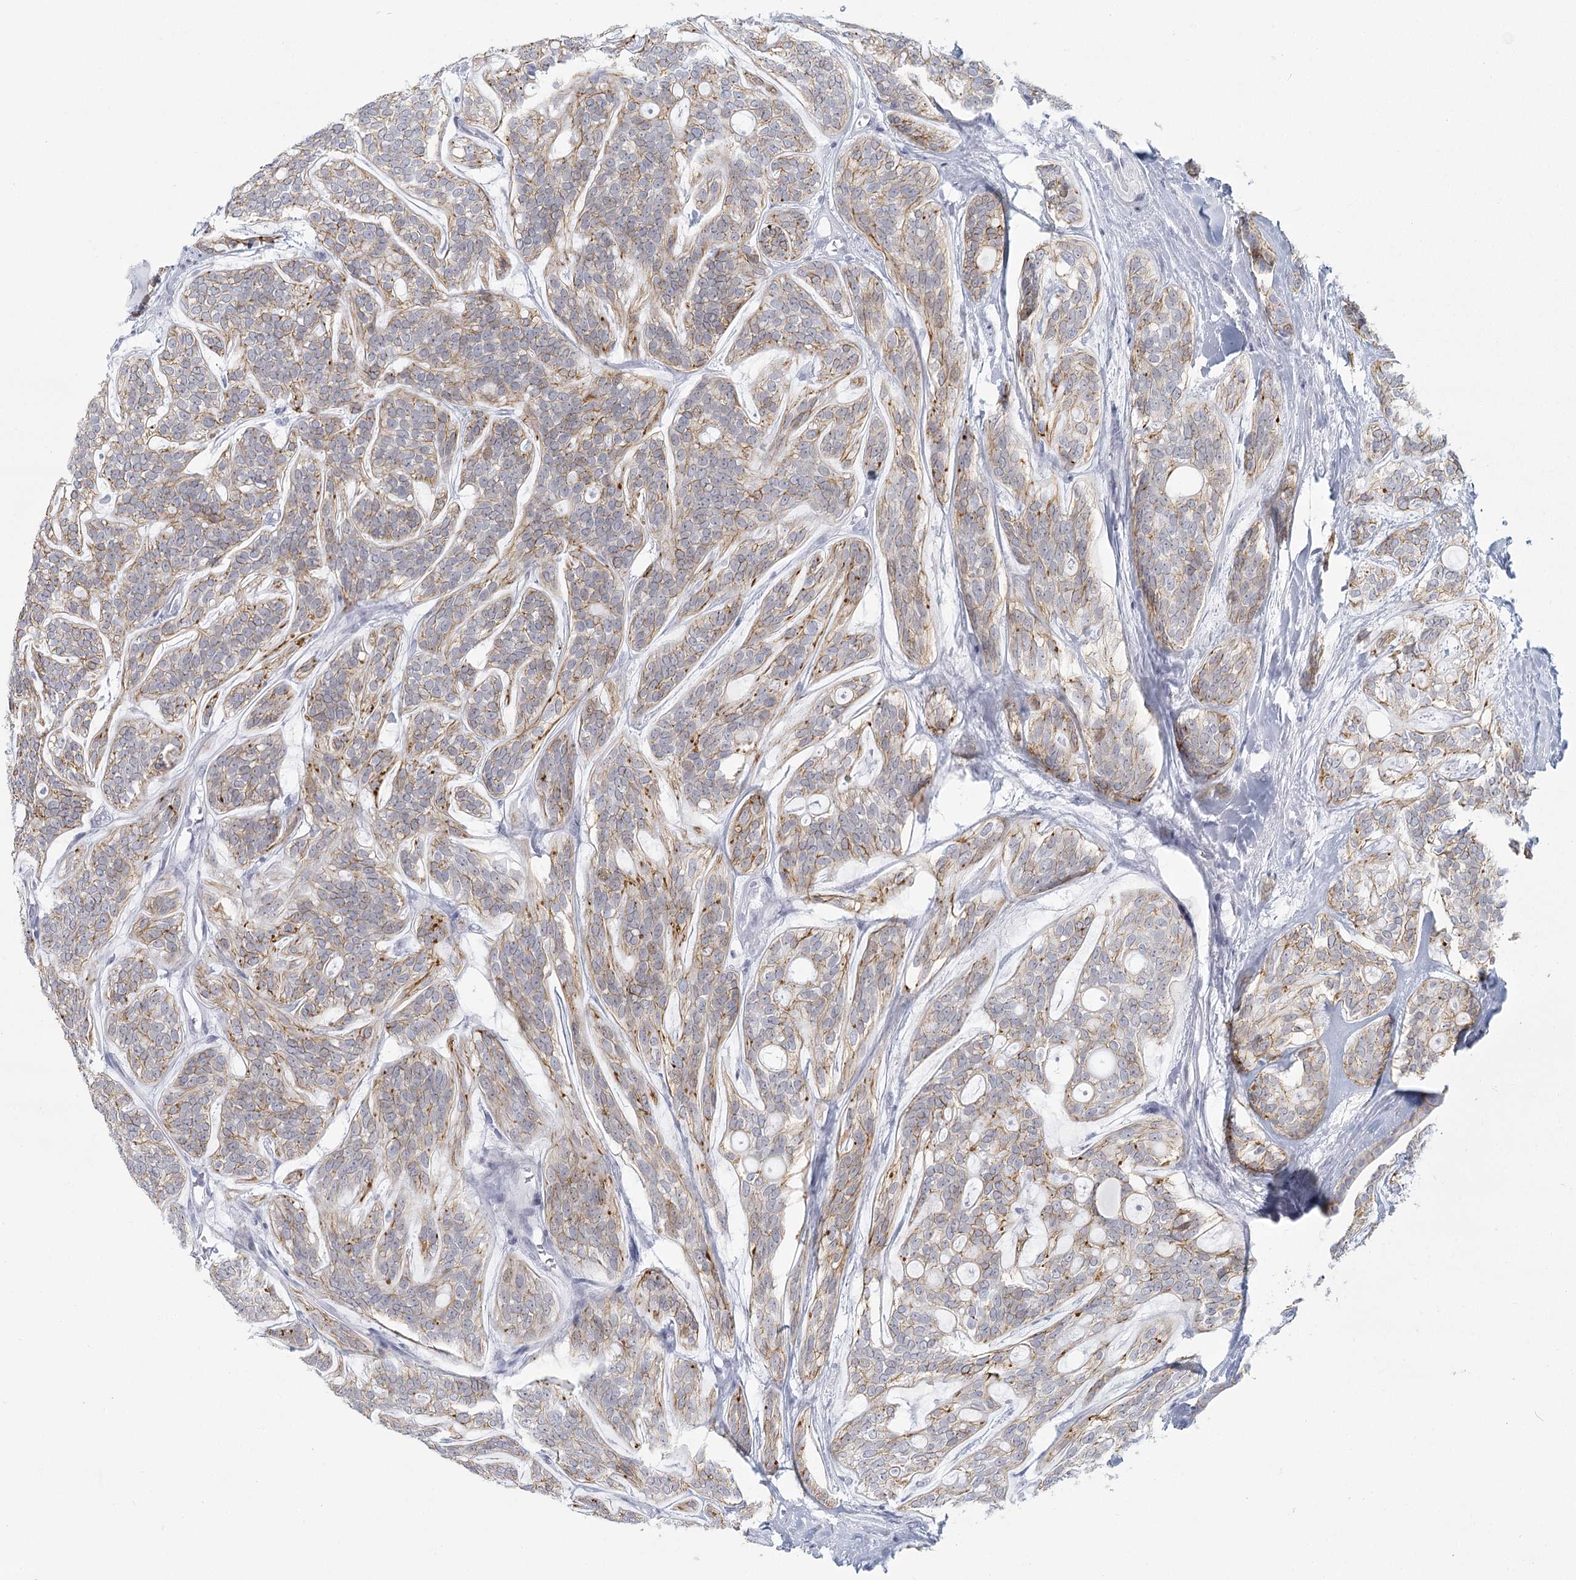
{"staining": {"intensity": "weak", "quantity": "25%-75%", "location": "cytoplasmic/membranous"}, "tissue": "head and neck cancer", "cell_type": "Tumor cells", "image_type": "cancer", "snomed": [{"axis": "morphology", "description": "Adenocarcinoma, NOS"}, {"axis": "topography", "description": "Head-Neck"}], "caption": "Adenocarcinoma (head and neck) stained with DAB (3,3'-diaminobenzidine) immunohistochemistry (IHC) exhibits low levels of weak cytoplasmic/membranous staining in approximately 25%-75% of tumor cells.", "gene": "WNT8B", "patient": {"sex": "male", "age": 66}}